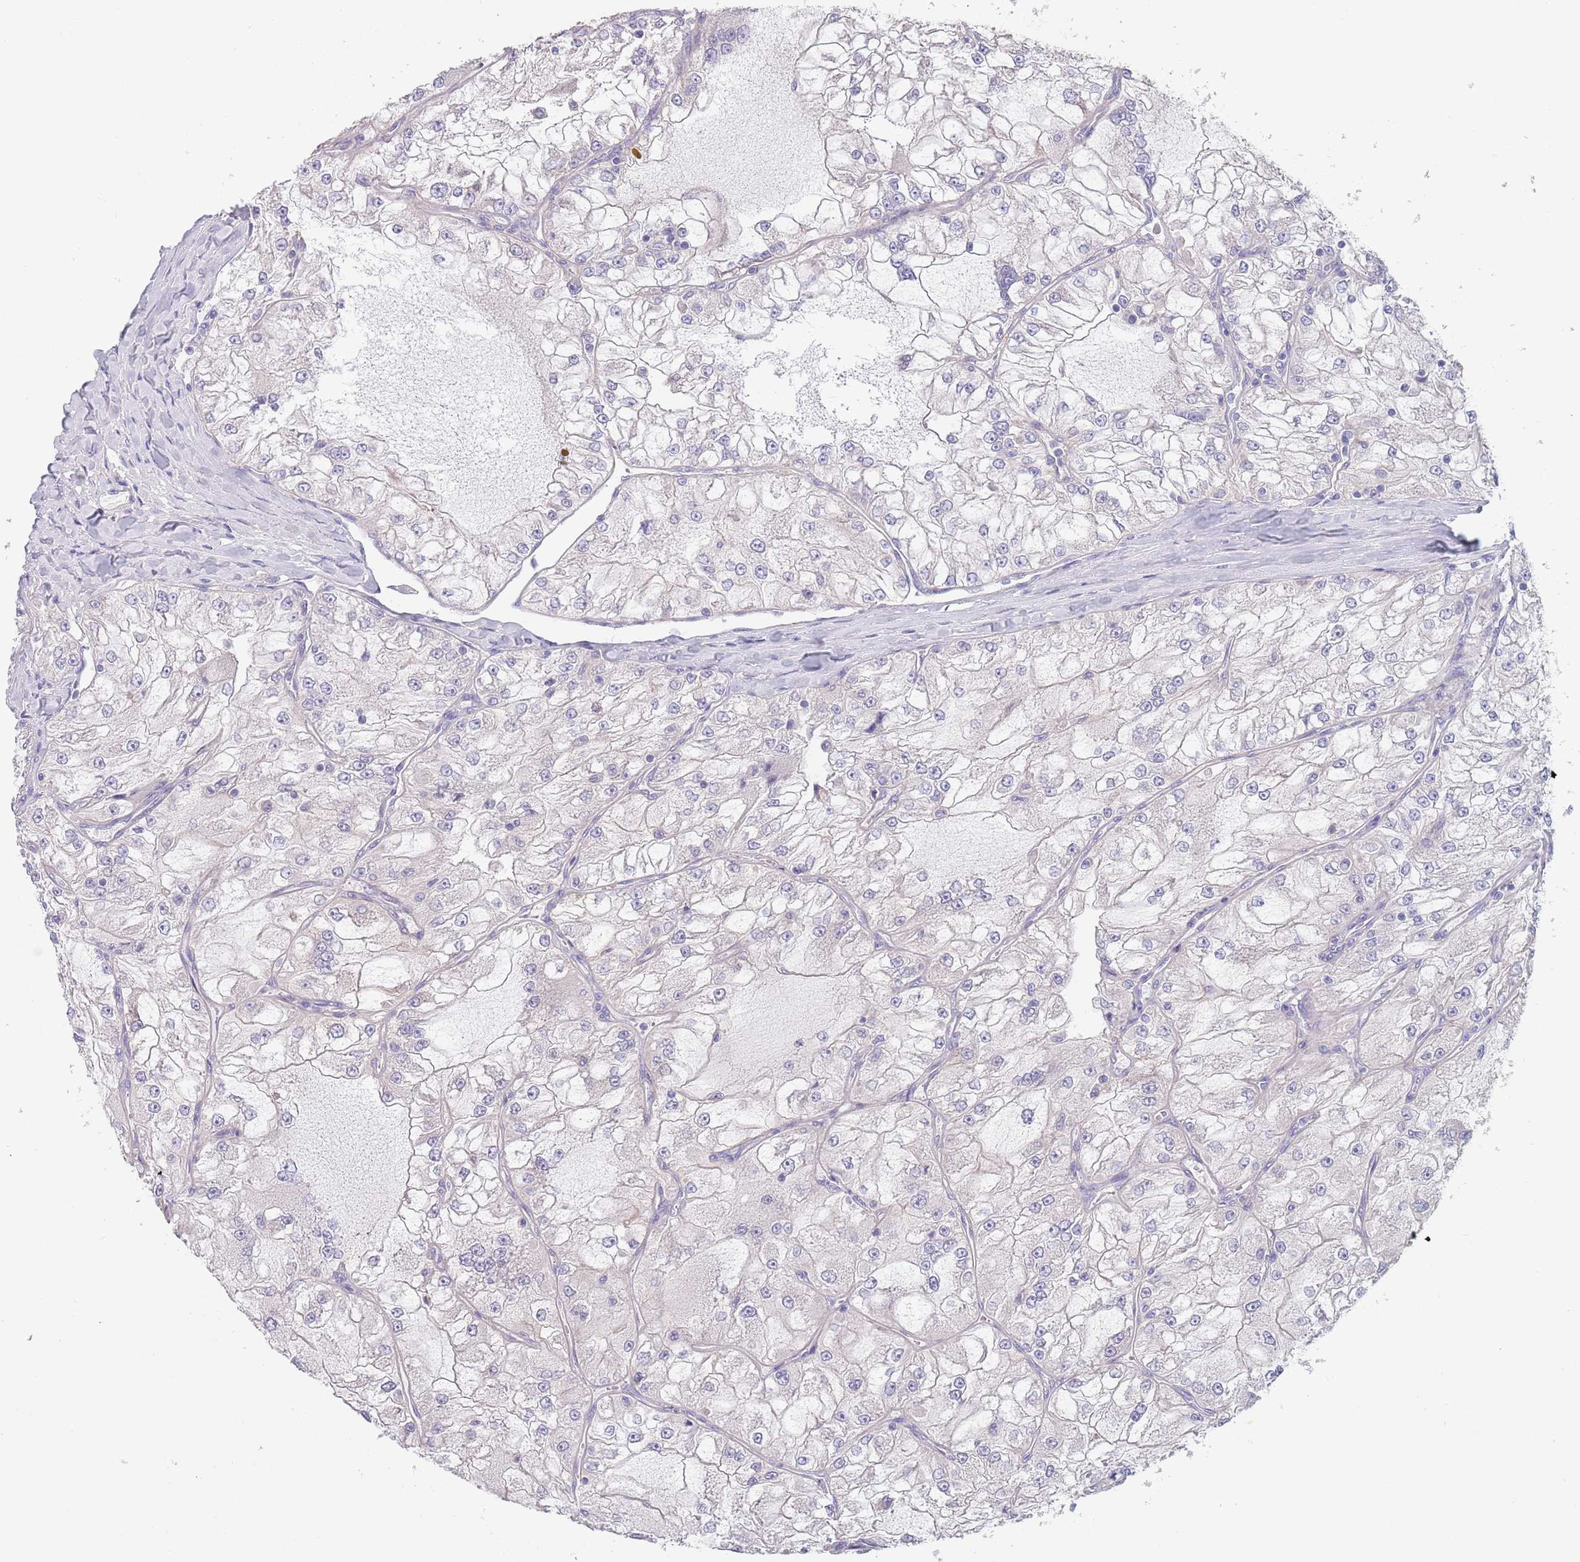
{"staining": {"intensity": "negative", "quantity": "none", "location": "none"}, "tissue": "renal cancer", "cell_type": "Tumor cells", "image_type": "cancer", "snomed": [{"axis": "morphology", "description": "Adenocarcinoma, NOS"}, {"axis": "topography", "description": "Kidney"}], "caption": "Human adenocarcinoma (renal) stained for a protein using immunohistochemistry displays no staining in tumor cells.", "gene": "MAN1C1", "patient": {"sex": "female", "age": 72}}